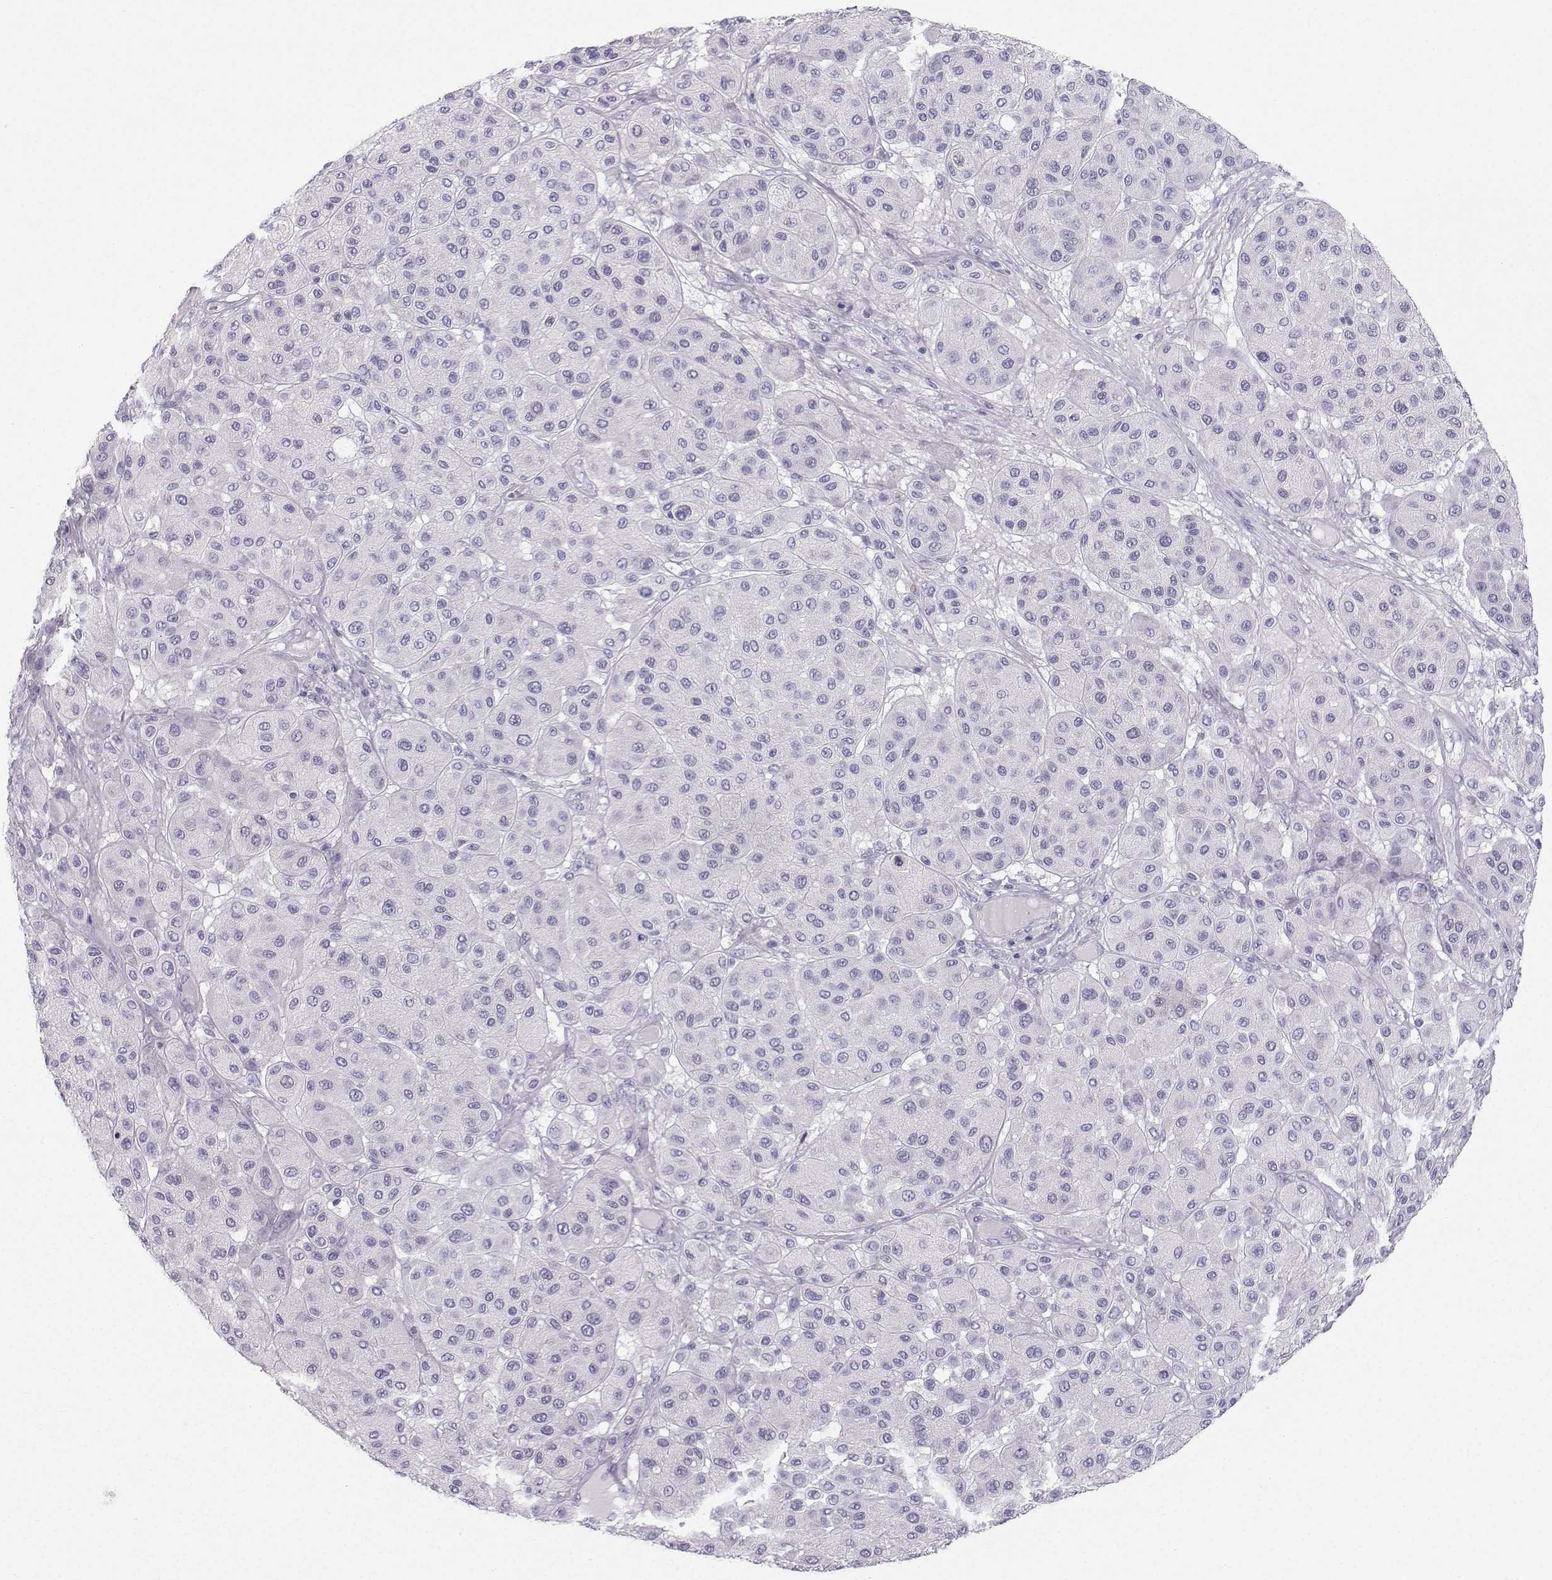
{"staining": {"intensity": "negative", "quantity": "none", "location": "none"}, "tissue": "melanoma", "cell_type": "Tumor cells", "image_type": "cancer", "snomed": [{"axis": "morphology", "description": "Malignant melanoma, Metastatic site"}, {"axis": "topography", "description": "Smooth muscle"}], "caption": "Tumor cells show no significant protein expression in melanoma.", "gene": "IQCD", "patient": {"sex": "male", "age": 41}}